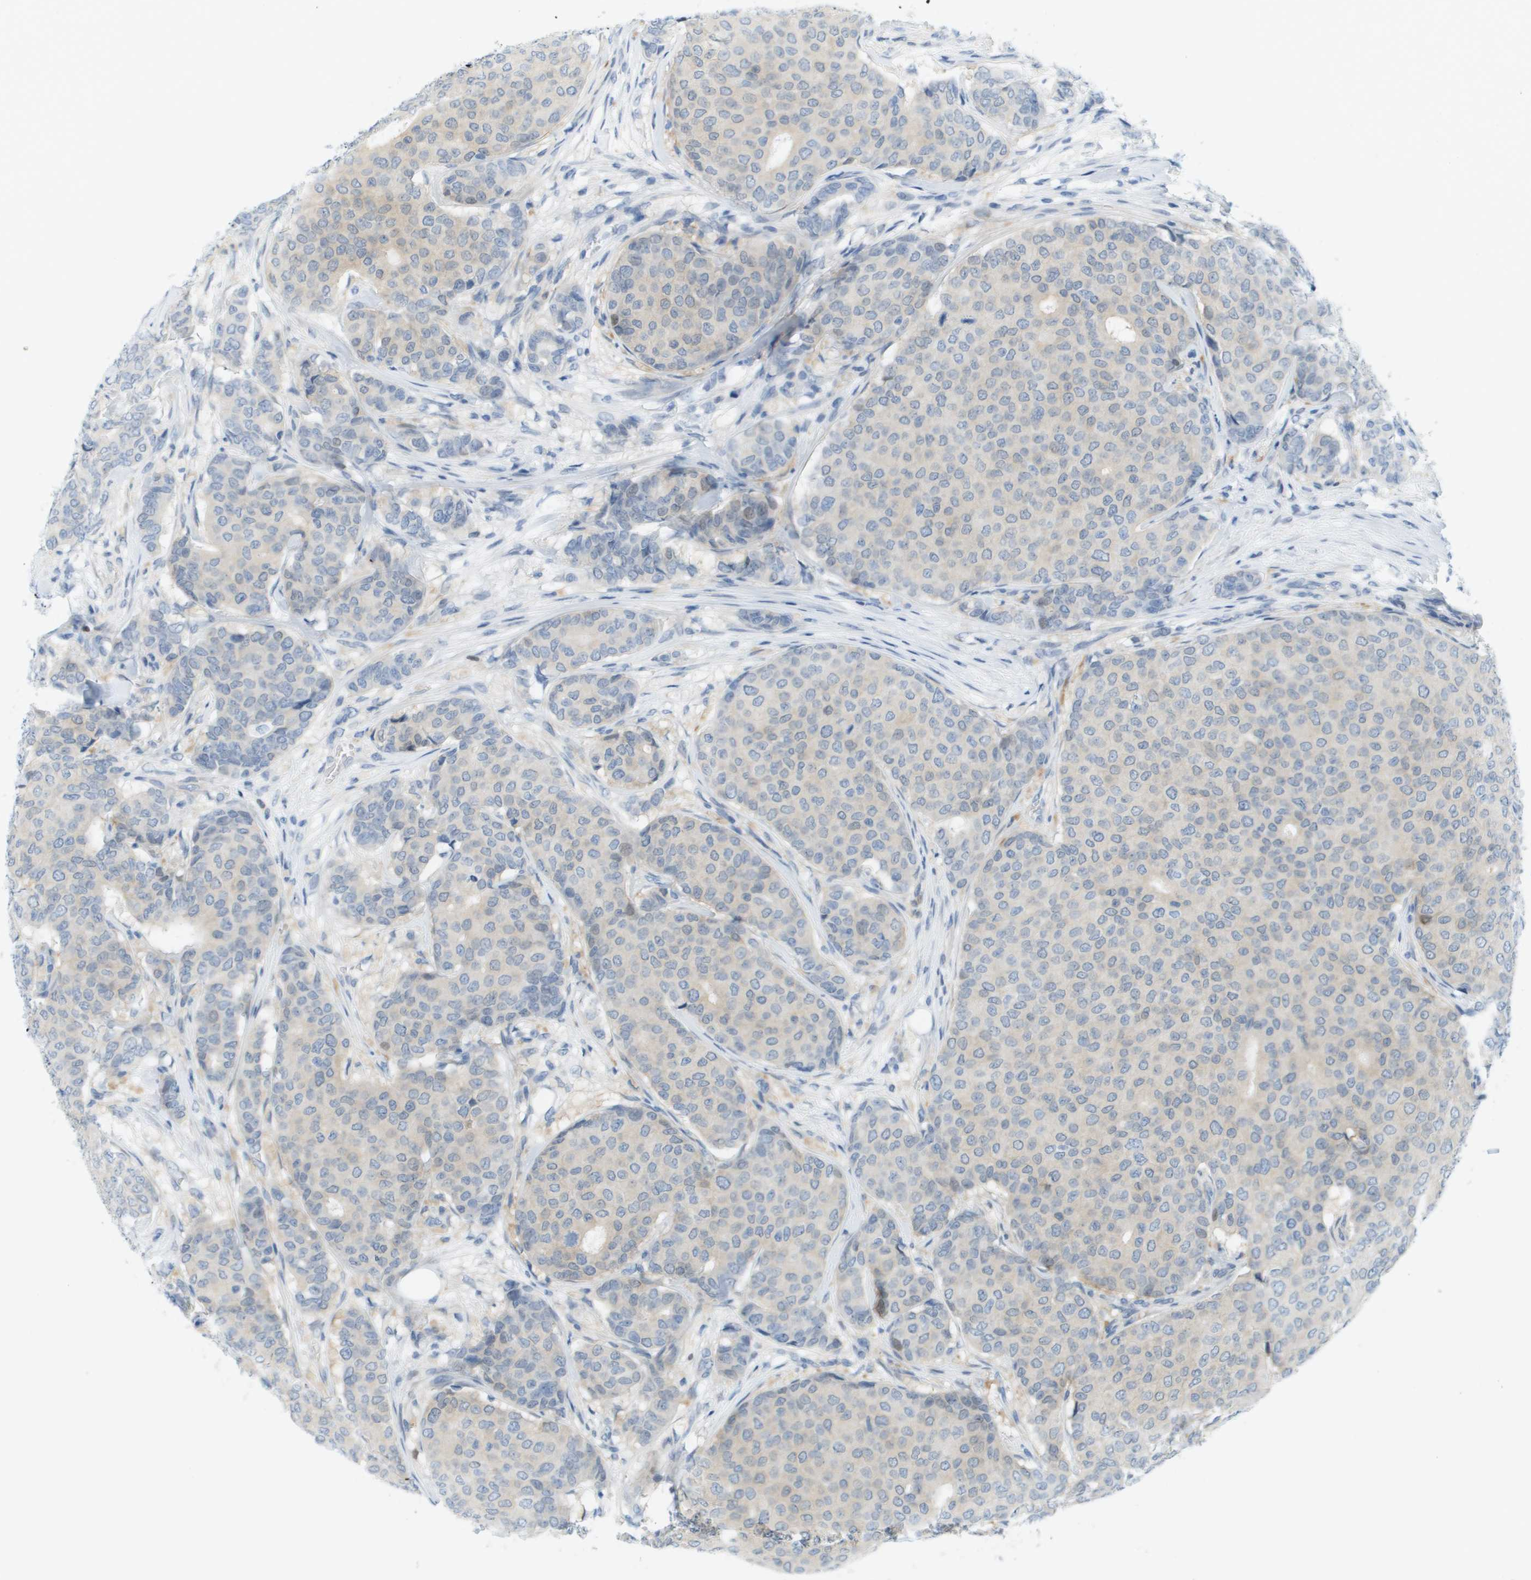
{"staining": {"intensity": "negative", "quantity": "none", "location": "none"}, "tissue": "breast cancer", "cell_type": "Tumor cells", "image_type": "cancer", "snomed": [{"axis": "morphology", "description": "Duct carcinoma"}, {"axis": "topography", "description": "Breast"}], "caption": "The micrograph reveals no significant positivity in tumor cells of invasive ductal carcinoma (breast).", "gene": "CUL9", "patient": {"sex": "female", "age": 75}}